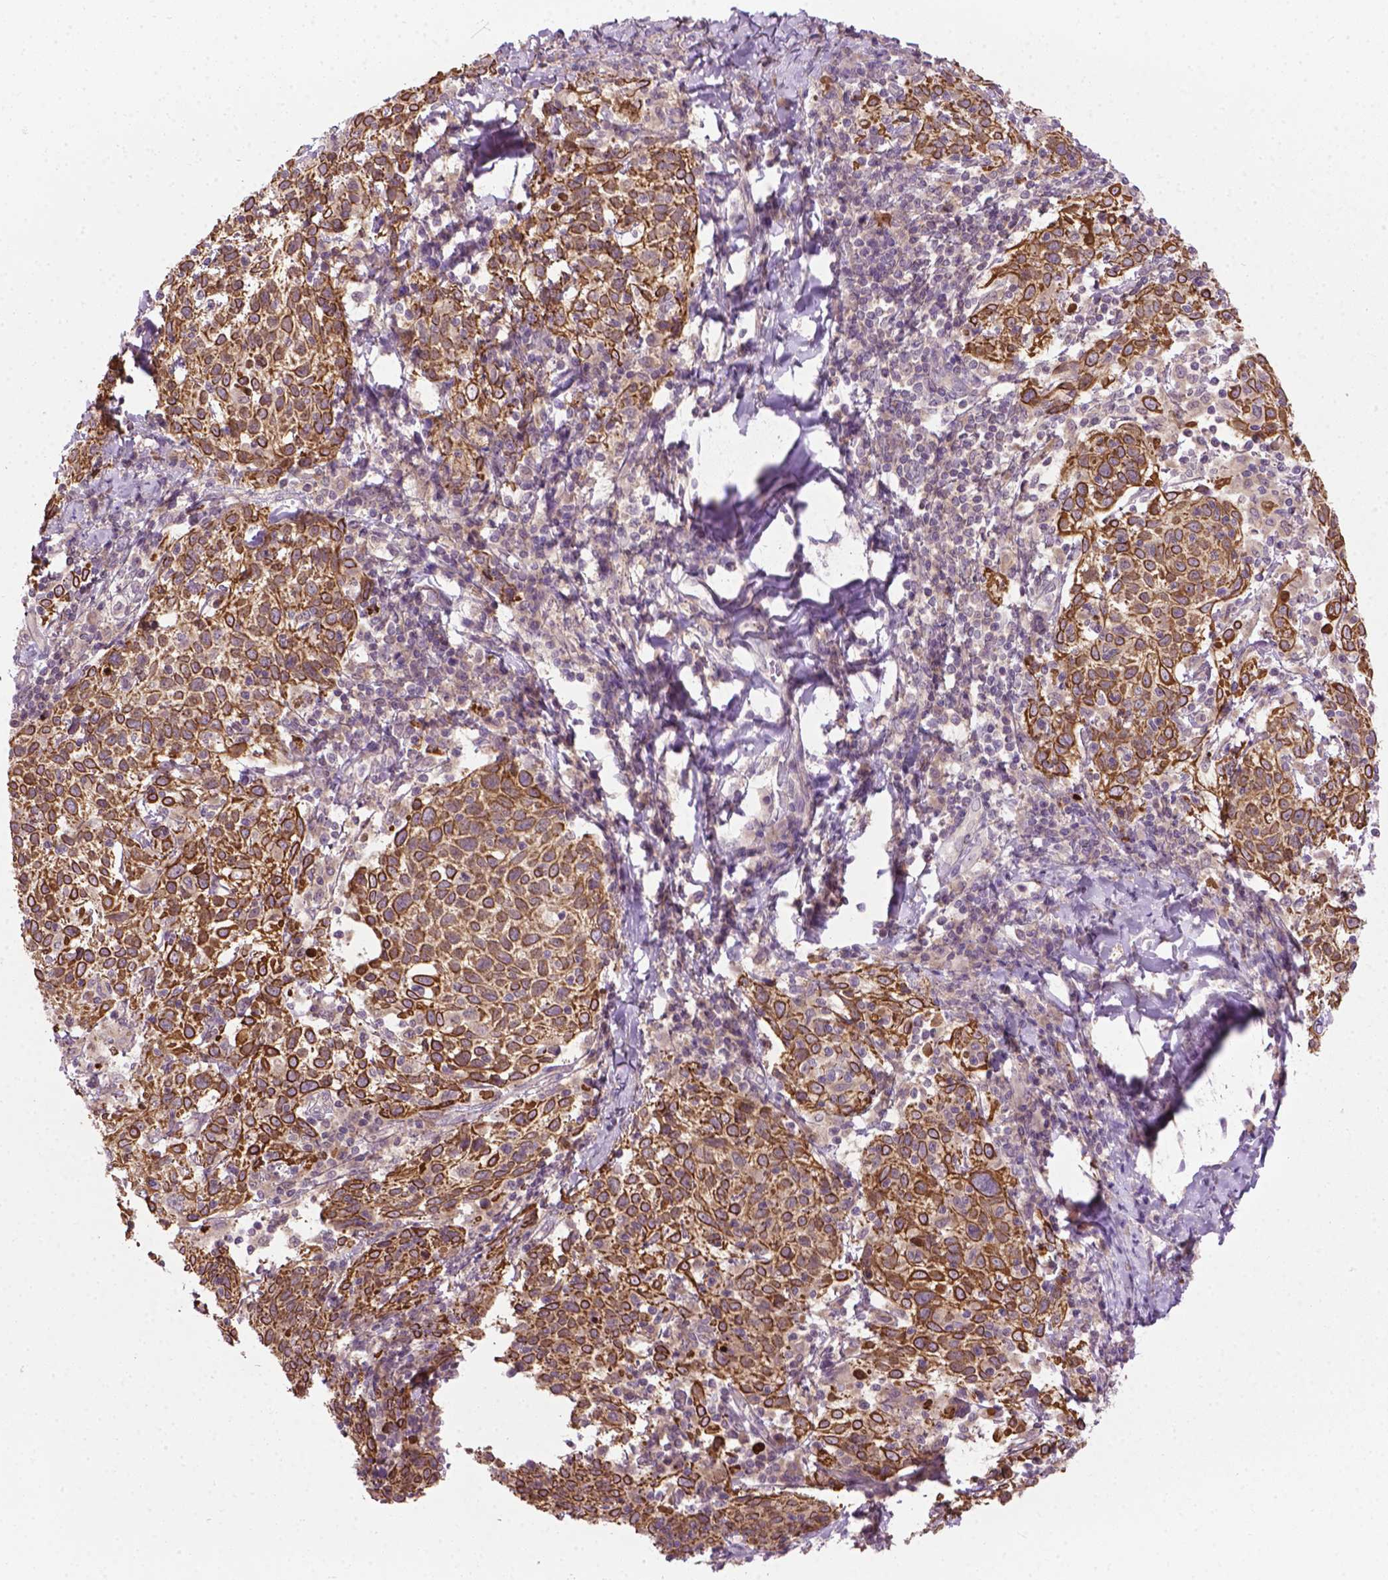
{"staining": {"intensity": "strong", "quantity": ">75%", "location": "cytoplasmic/membranous"}, "tissue": "cervical cancer", "cell_type": "Tumor cells", "image_type": "cancer", "snomed": [{"axis": "morphology", "description": "Squamous cell carcinoma, NOS"}, {"axis": "topography", "description": "Cervix"}], "caption": "Cervical squamous cell carcinoma stained with a protein marker exhibits strong staining in tumor cells.", "gene": "MZT1", "patient": {"sex": "female", "age": 61}}